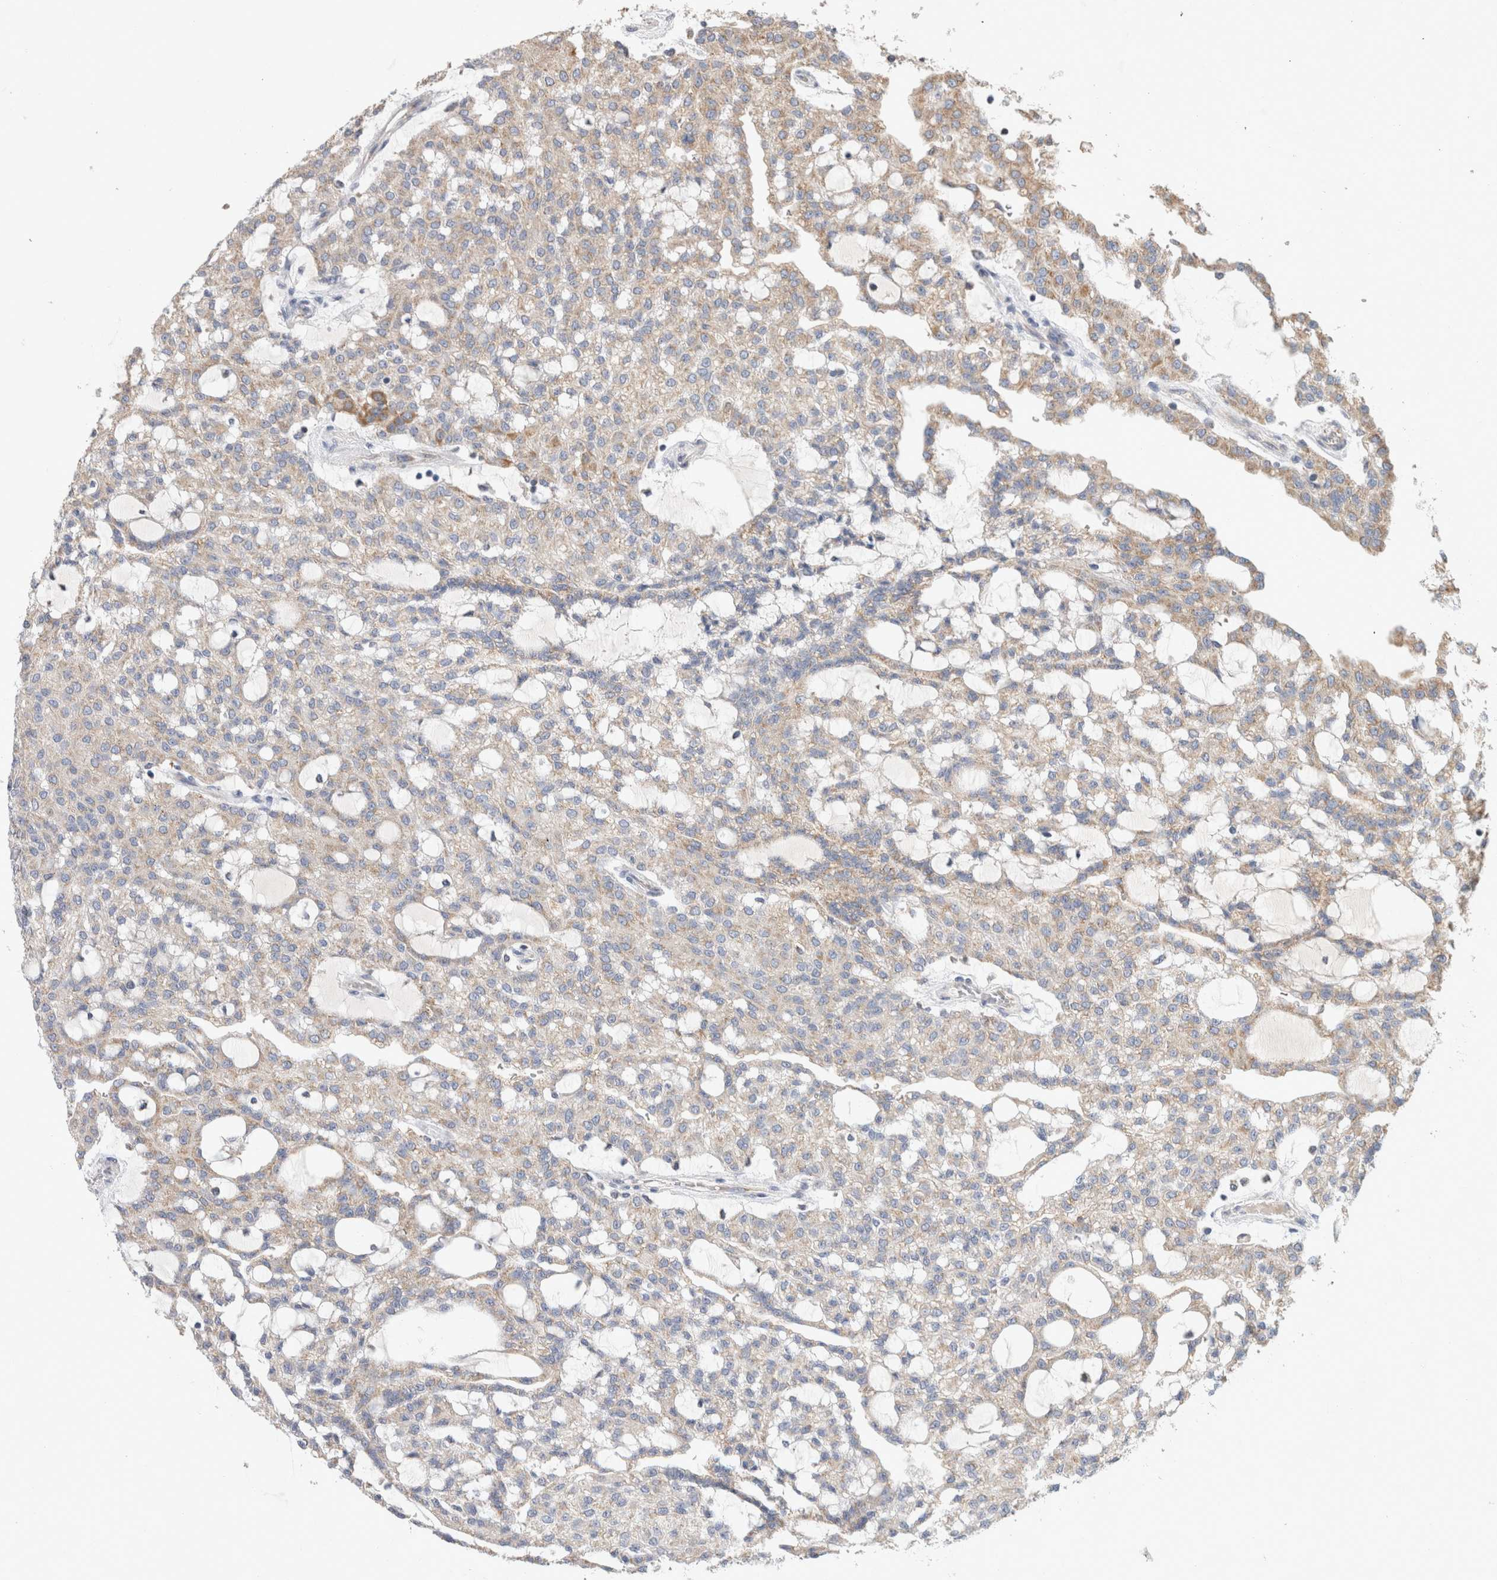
{"staining": {"intensity": "weak", "quantity": ">75%", "location": "cytoplasmic/membranous"}, "tissue": "renal cancer", "cell_type": "Tumor cells", "image_type": "cancer", "snomed": [{"axis": "morphology", "description": "Adenocarcinoma, NOS"}, {"axis": "topography", "description": "Kidney"}], "caption": "A brown stain shows weak cytoplasmic/membranous expression of a protein in renal cancer (adenocarcinoma) tumor cells. The staining was performed using DAB to visualize the protein expression in brown, while the nuclei were stained in blue with hematoxylin (Magnification: 20x).", "gene": "IARS2", "patient": {"sex": "male", "age": 63}}